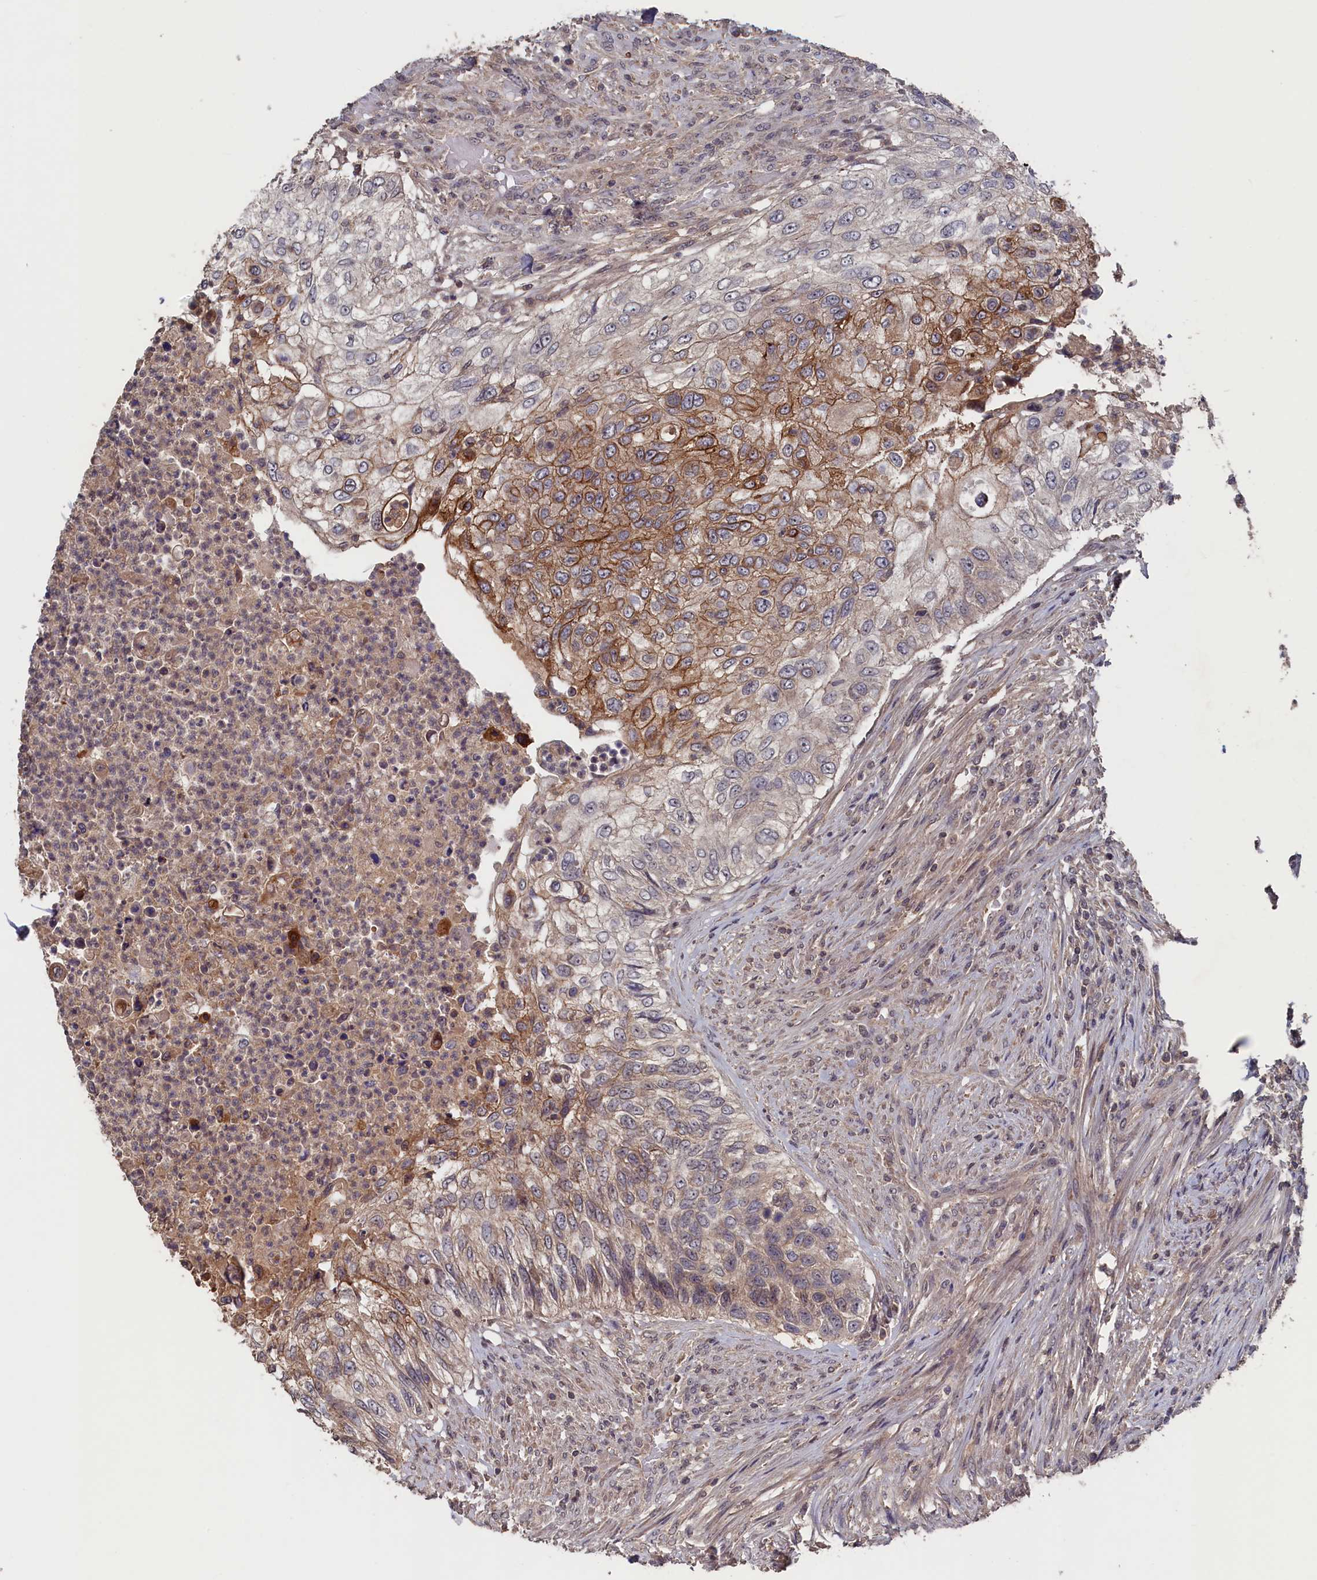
{"staining": {"intensity": "moderate", "quantity": "<25%", "location": "cytoplasmic/membranous"}, "tissue": "urothelial cancer", "cell_type": "Tumor cells", "image_type": "cancer", "snomed": [{"axis": "morphology", "description": "Urothelial carcinoma, High grade"}, {"axis": "topography", "description": "Urinary bladder"}], "caption": "Immunohistochemical staining of urothelial carcinoma (high-grade) displays low levels of moderate cytoplasmic/membranous staining in approximately <25% of tumor cells.", "gene": "TMC5", "patient": {"sex": "female", "age": 60}}